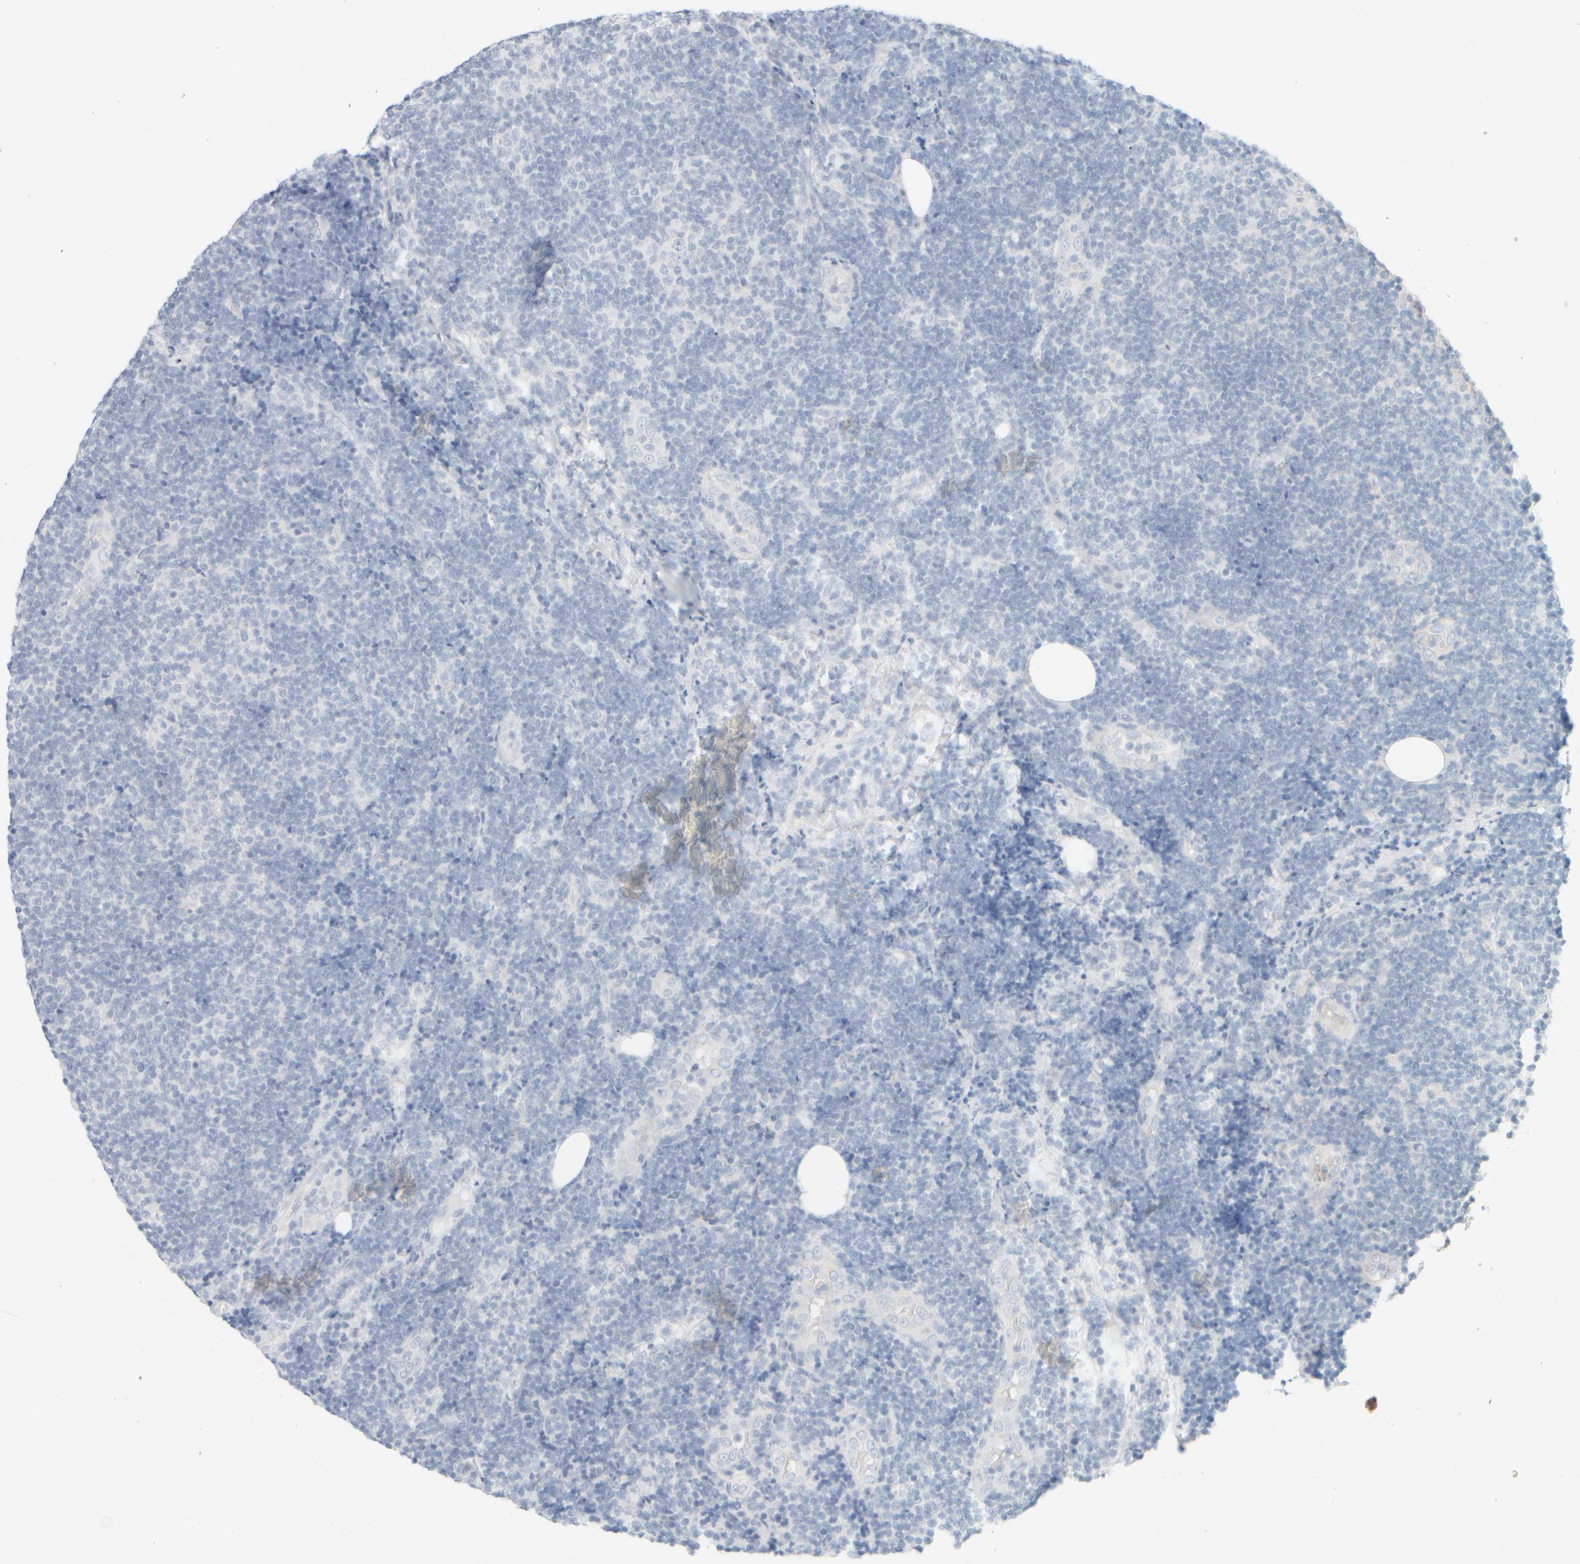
{"staining": {"intensity": "negative", "quantity": "none", "location": "none"}, "tissue": "lymphoma", "cell_type": "Tumor cells", "image_type": "cancer", "snomed": [{"axis": "morphology", "description": "Malignant lymphoma, non-Hodgkin's type, Low grade"}, {"axis": "topography", "description": "Lymph node"}], "caption": "This is an immunohistochemistry (IHC) image of human lymphoma. There is no positivity in tumor cells.", "gene": "UNC13B", "patient": {"sex": "male", "age": 83}}